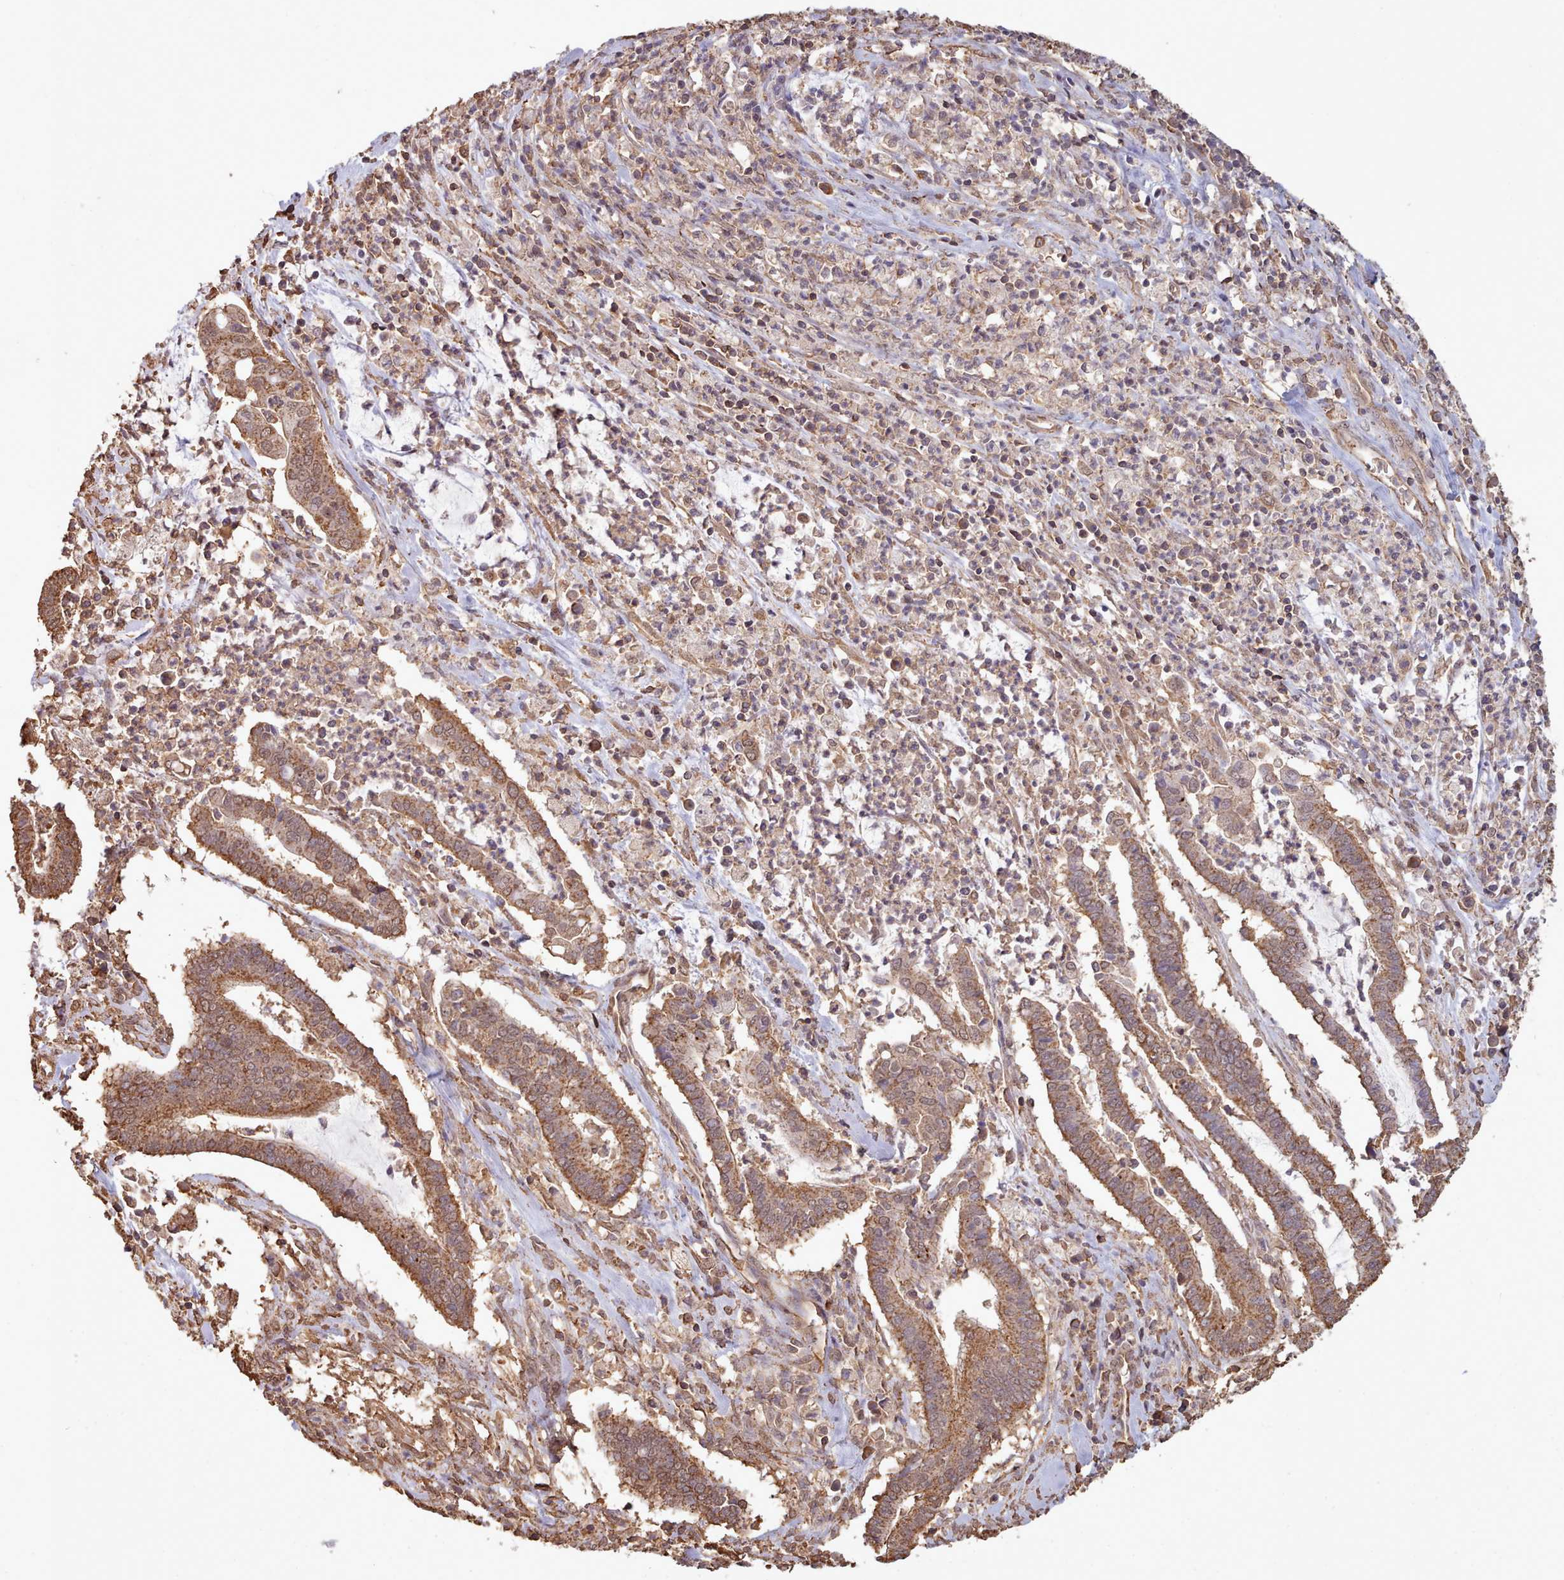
{"staining": {"intensity": "moderate", "quantity": ">75%", "location": "cytoplasmic/membranous,nuclear"}, "tissue": "cervical cancer", "cell_type": "Tumor cells", "image_type": "cancer", "snomed": [{"axis": "morphology", "description": "Adenocarcinoma, NOS"}, {"axis": "topography", "description": "Cervix"}], "caption": "Protein analysis of cervical adenocarcinoma tissue demonstrates moderate cytoplasmic/membranous and nuclear expression in about >75% of tumor cells. (DAB (3,3'-diaminobenzidine) IHC, brown staining for protein, blue staining for nuclei).", "gene": "METRN", "patient": {"sex": "female", "age": 44}}